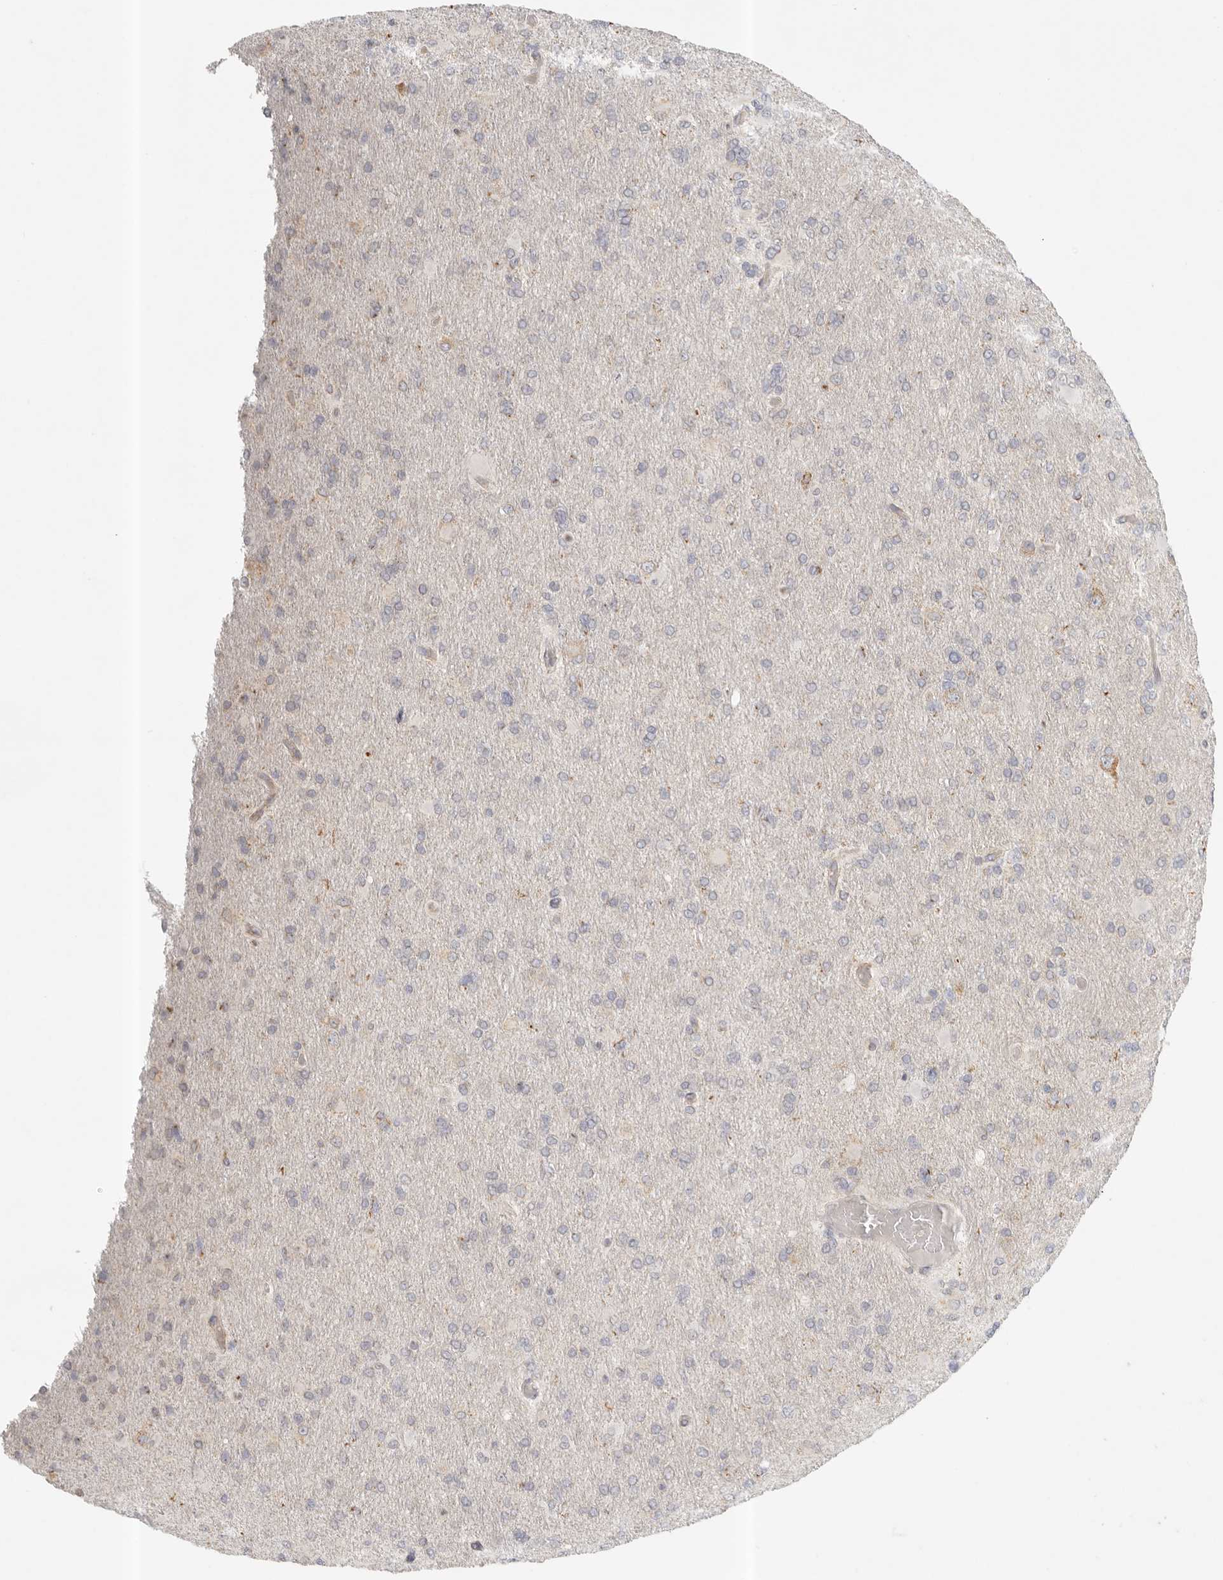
{"staining": {"intensity": "negative", "quantity": "none", "location": "none"}, "tissue": "glioma", "cell_type": "Tumor cells", "image_type": "cancer", "snomed": [{"axis": "morphology", "description": "Glioma, malignant, High grade"}, {"axis": "topography", "description": "Cerebral cortex"}], "caption": "Tumor cells are negative for protein expression in human high-grade glioma (malignant).", "gene": "KDF1", "patient": {"sex": "female", "age": 36}}